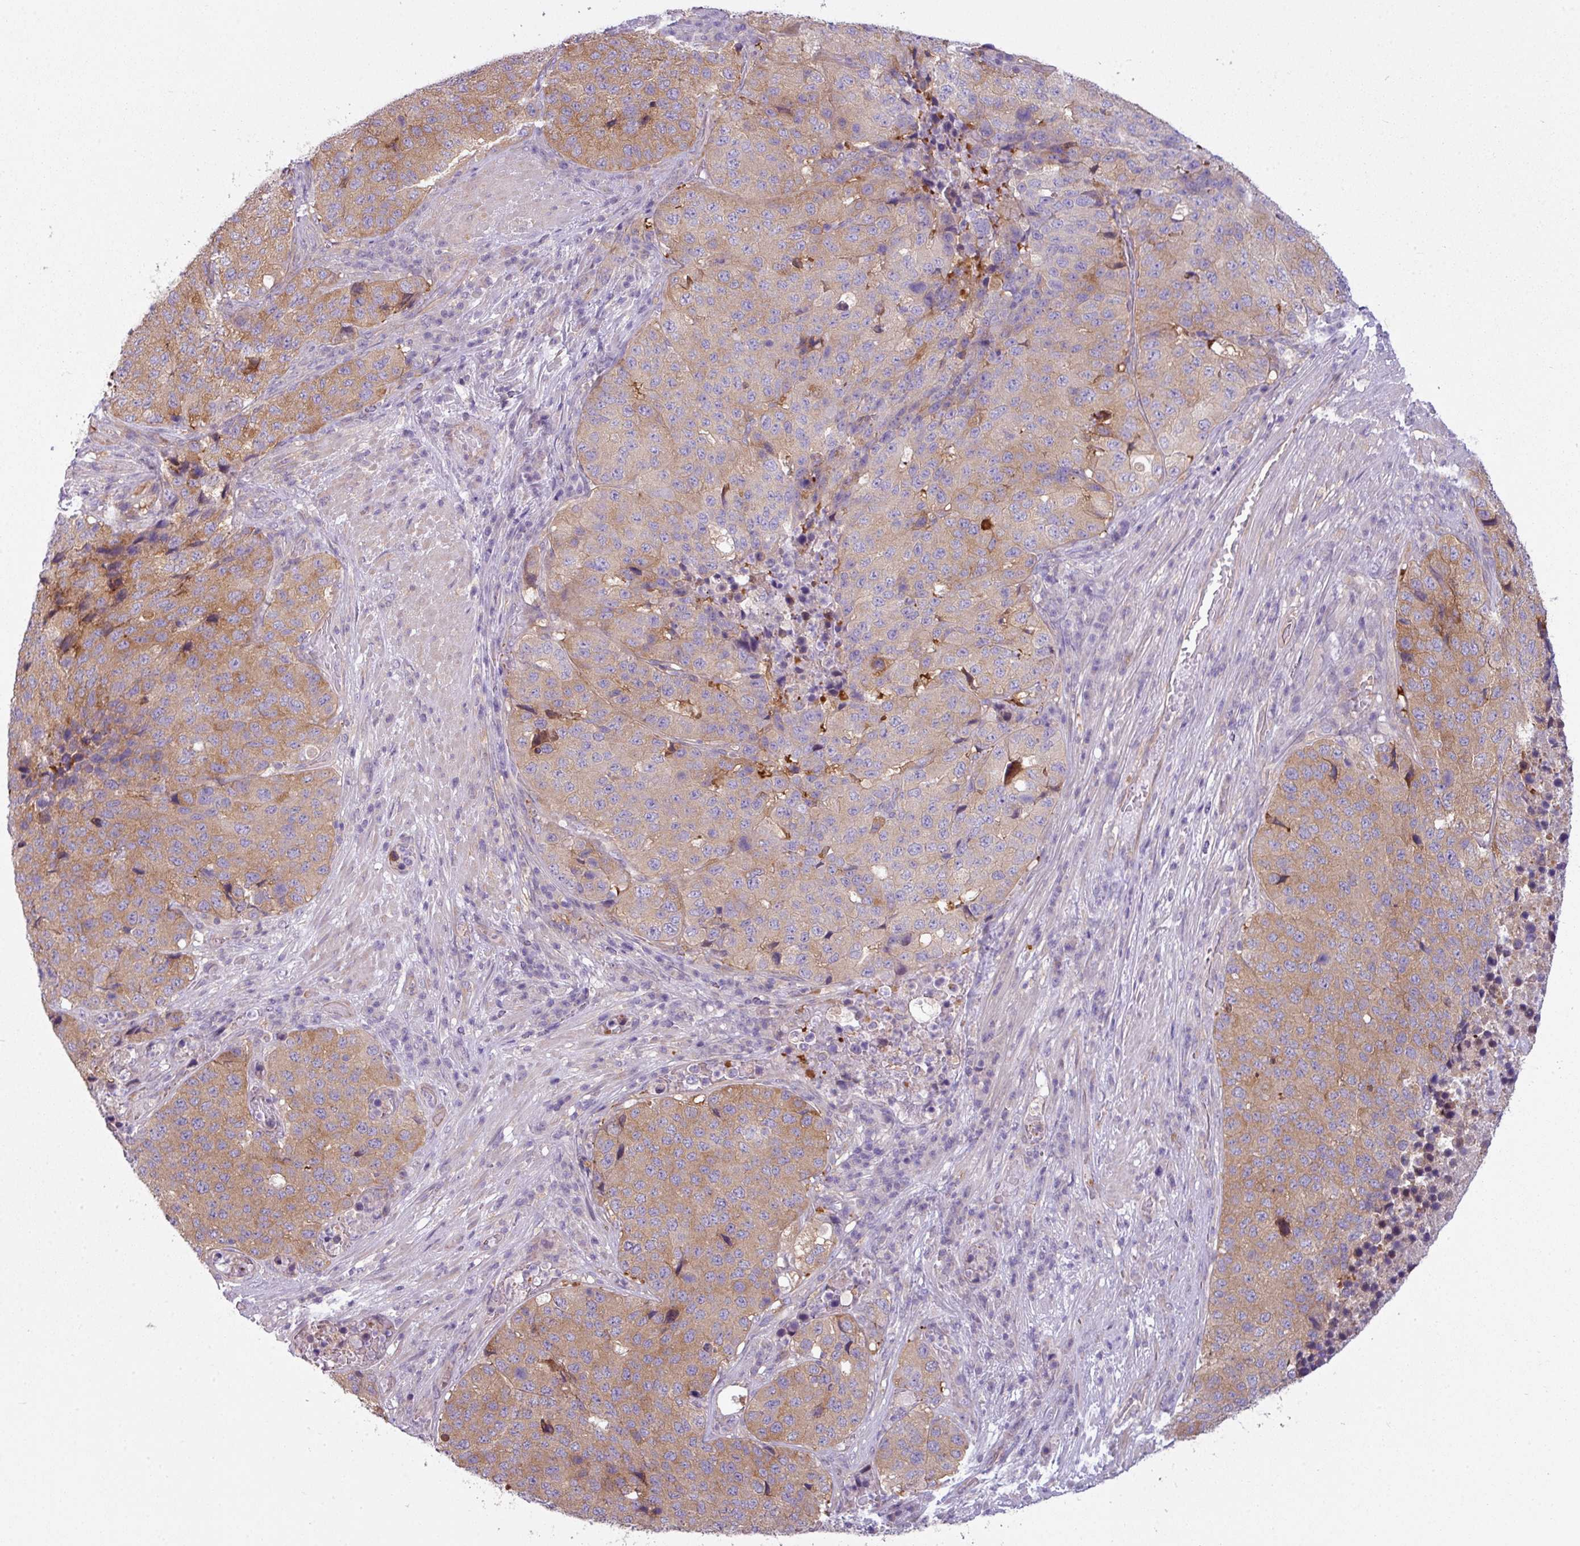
{"staining": {"intensity": "moderate", "quantity": "25%-75%", "location": "cytoplasmic/membranous"}, "tissue": "stomach cancer", "cell_type": "Tumor cells", "image_type": "cancer", "snomed": [{"axis": "morphology", "description": "Adenocarcinoma, NOS"}, {"axis": "topography", "description": "Stomach"}], "caption": "Immunohistochemical staining of human stomach cancer (adenocarcinoma) exhibits medium levels of moderate cytoplasmic/membranous protein expression in approximately 25%-75% of tumor cells. The protein of interest is shown in brown color, while the nuclei are stained blue.", "gene": "CAMK2B", "patient": {"sex": "male", "age": 71}}